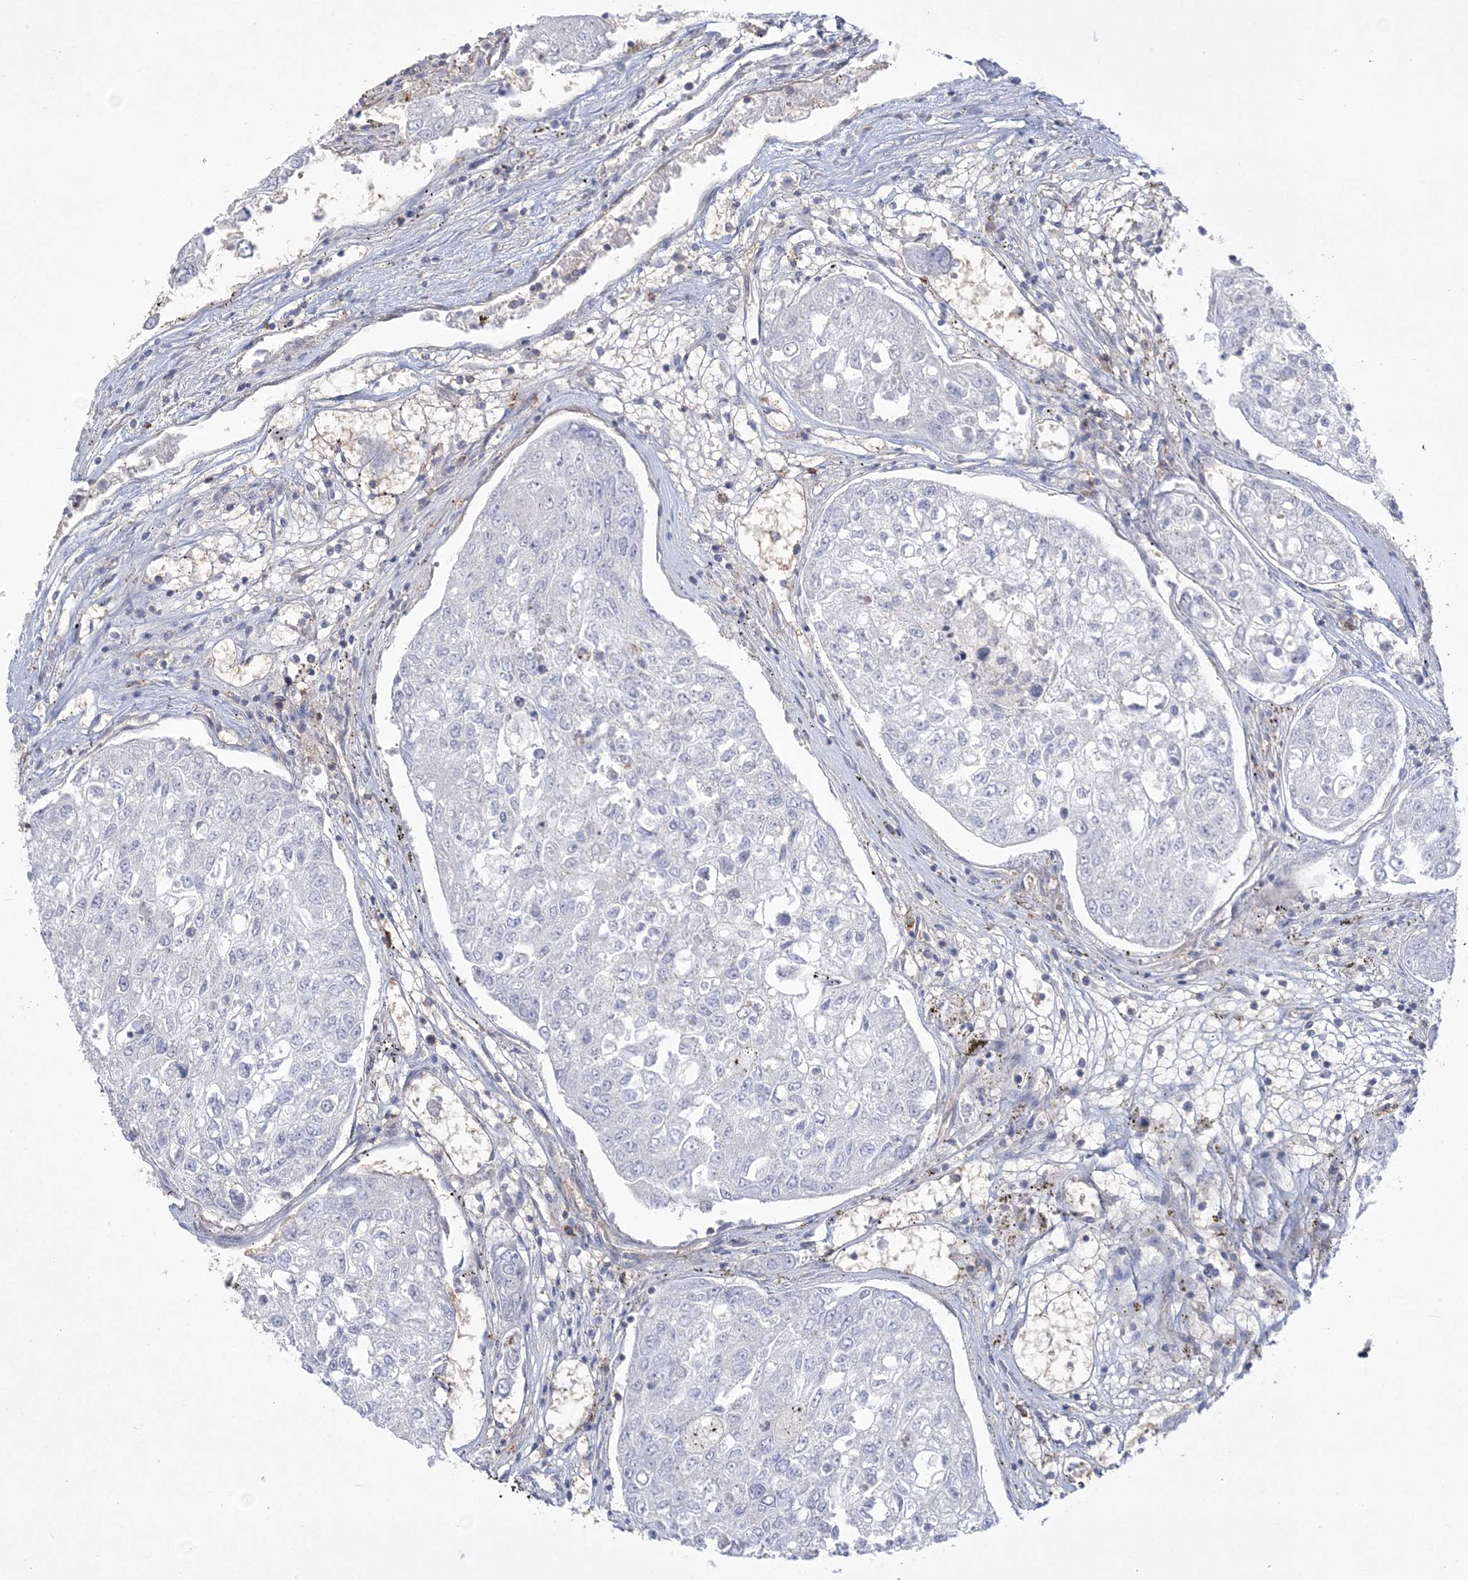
{"staining": {"intensity": "negative", "quantity": "none", "location": "none"}, "tissue": "urothelial cancer", "cell_type": "Tumor cells", "image_type": "cancer", "snomed": [{"axis": "morphology", "description": "Urothelial carcinoma, High grade"}, {"axis": "topography", "description": "Lymph node"}, {"axis": "topography", "description": "Urinary bladder"}], "caption": "Tumor cells show no significant protein expression in high-grade urothelial carcinoma.", "gene": "ADAMTS12", "patient": {"sex": "male", "age": 51}}